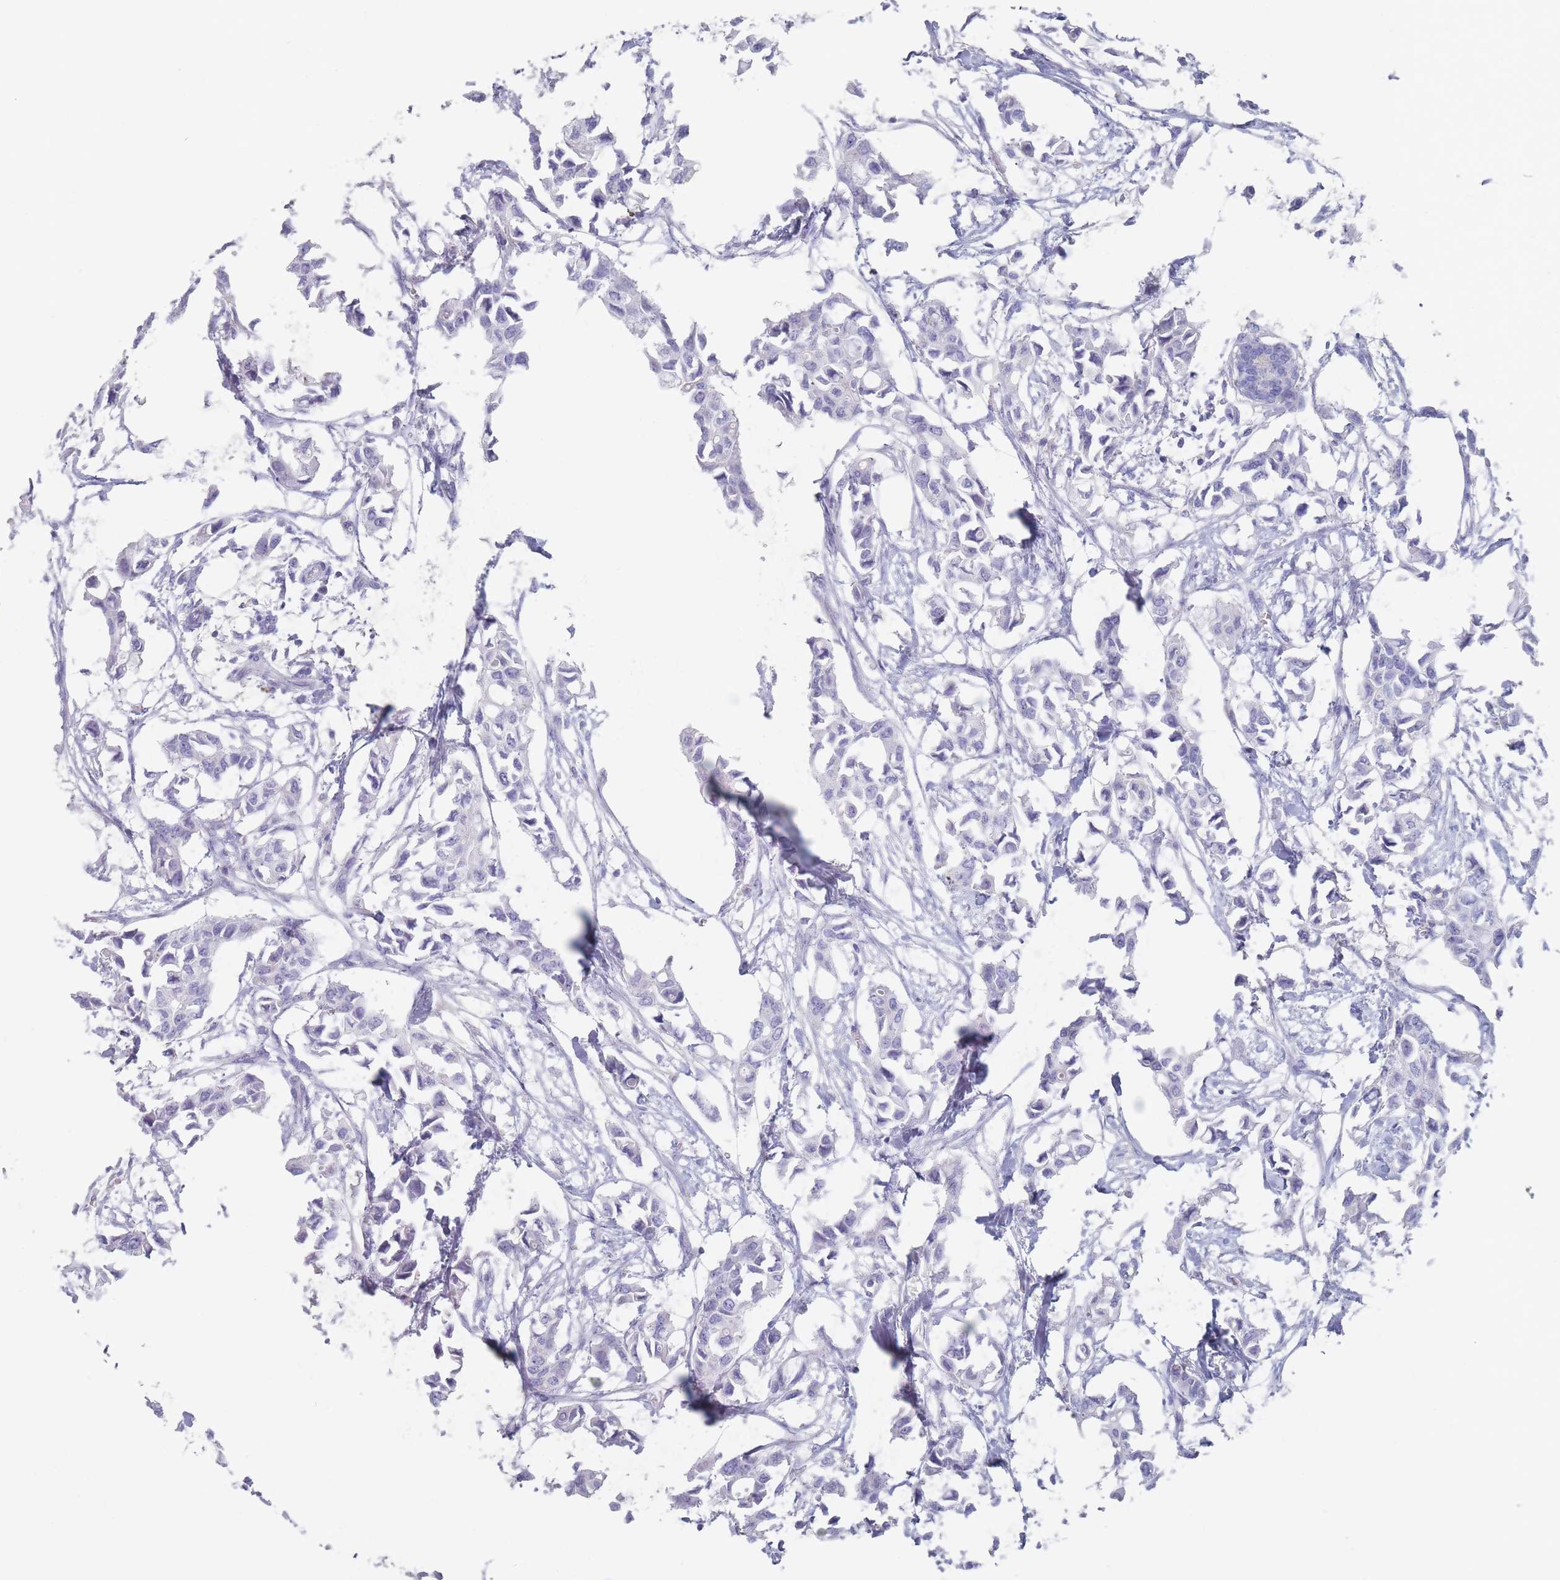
{"staining": {"intensity": "negative", "quantity": "none", "location": "none"}, "tissue": "breast cancer", "cell_type": "Tumor cells", "image_type": "cancer", "snomed": [{"axis": "morphology", "description": "Duct carcinoma"}, {"axis": "topography", "description": "Breast"}], "caption": "Immunohistochemistry (IHC) micrograph of human breast intraductal carcinoma stained for a protein (brown), which displays no positivity in tumor cells.", "gene": "ATP1A3", "patient": {"sex": "female", "age": 41}}